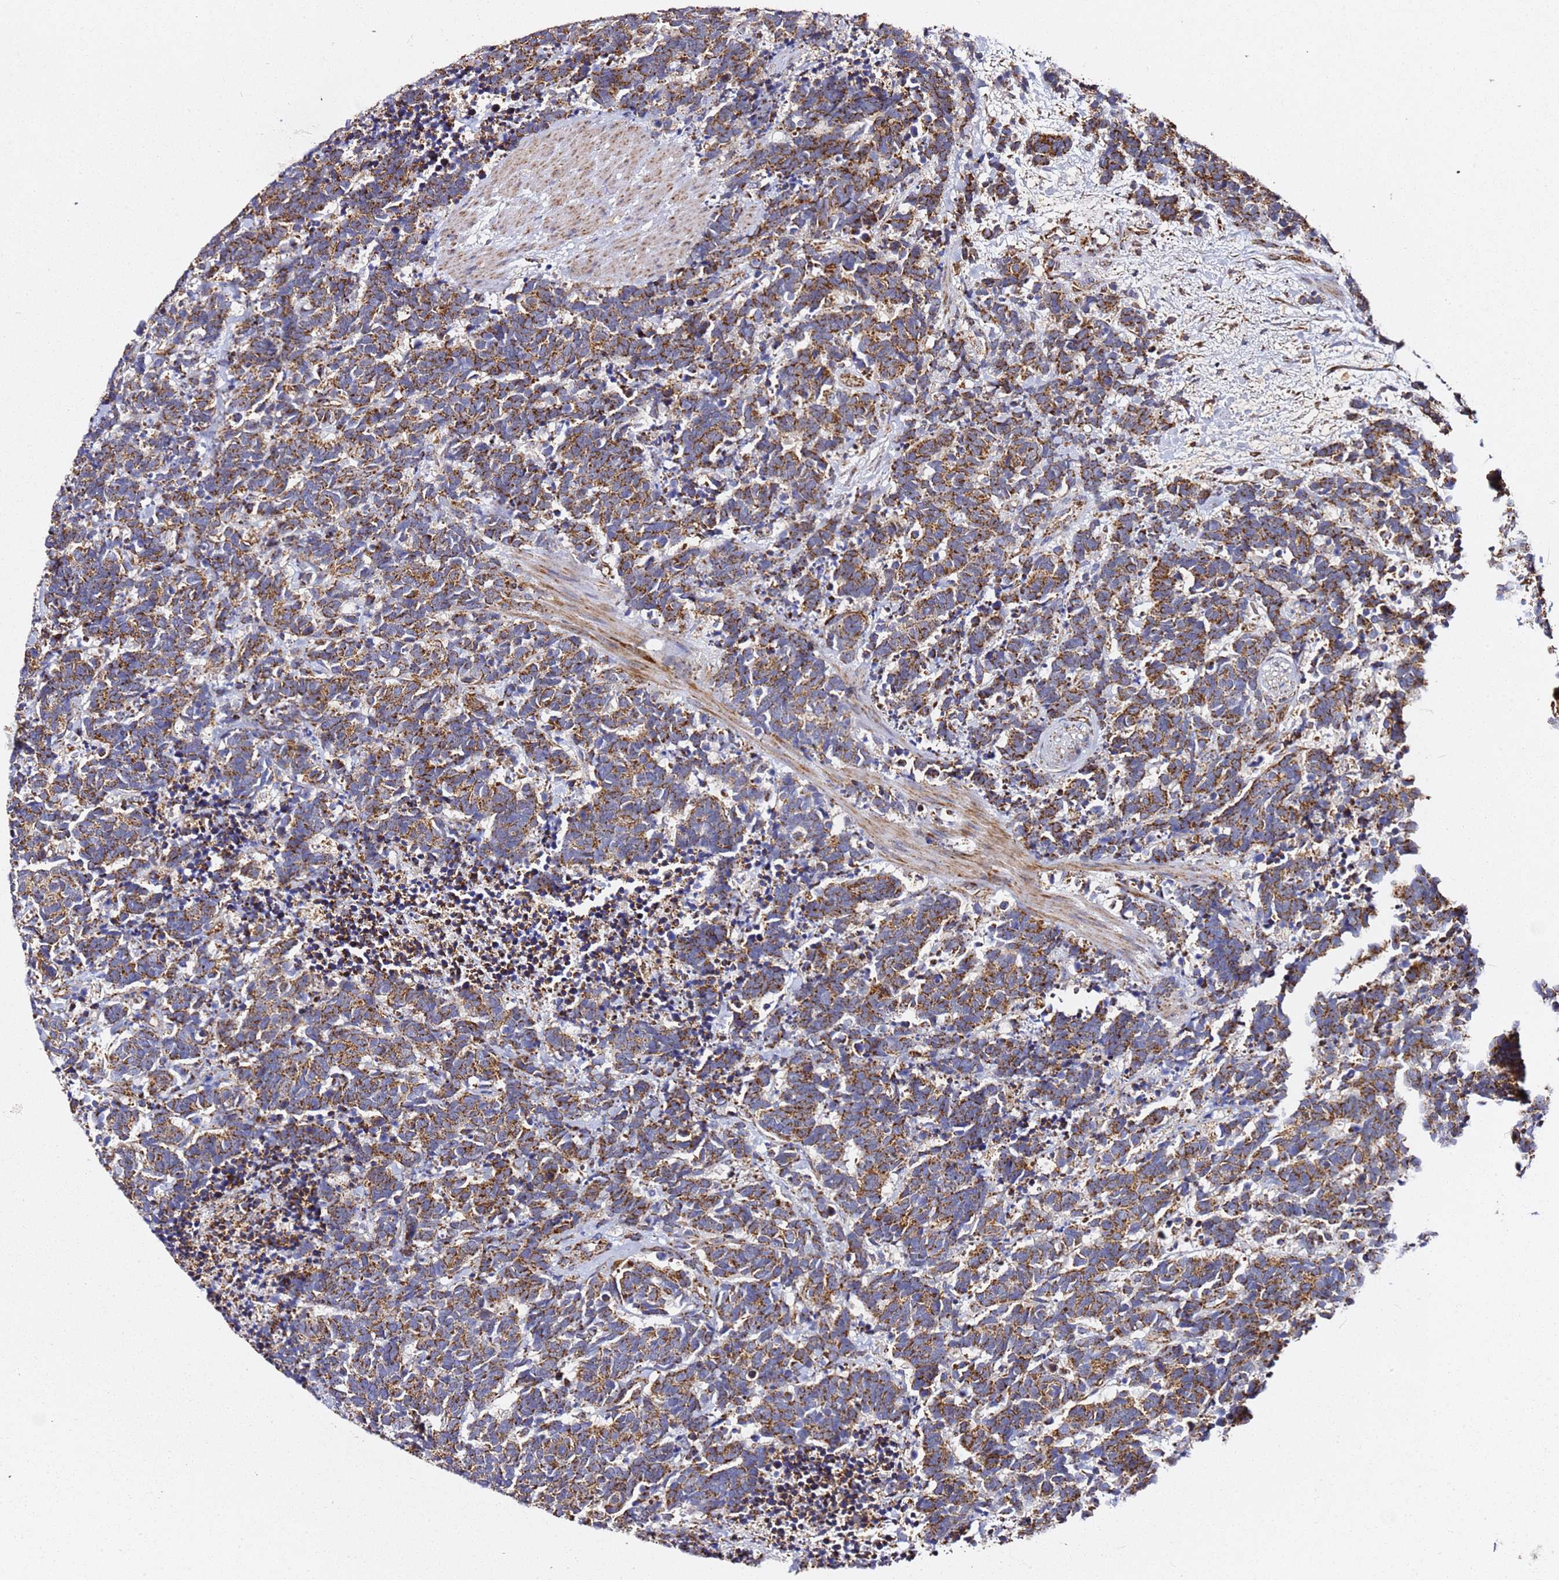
{"staining": {"intensity": "moderate", "quantity": ">75%", "location": "cytoplasmic/membranous"}, "tissue": "carcinoid", "cell_type": "Tumor cells", "image_type": "cancer", "snomed": [{"axis": "morphology", "description": "Carcinoma, NOS"}, {"axis": "morphology", "description": "Carcinoid, malignant, NOS"}, {"axis": "topography", "description": "Prostate"}], "caption": "Immunohistochemistry (IHC) photomicrograph of carcinoma stained for a protein (brown), which demonstrates medium levels of moderate cytoplasmic/membranous expression in about >75% of tumor cells.", "gene": "NDUFA3", "patient": {"sex": "male", "age": 57}}